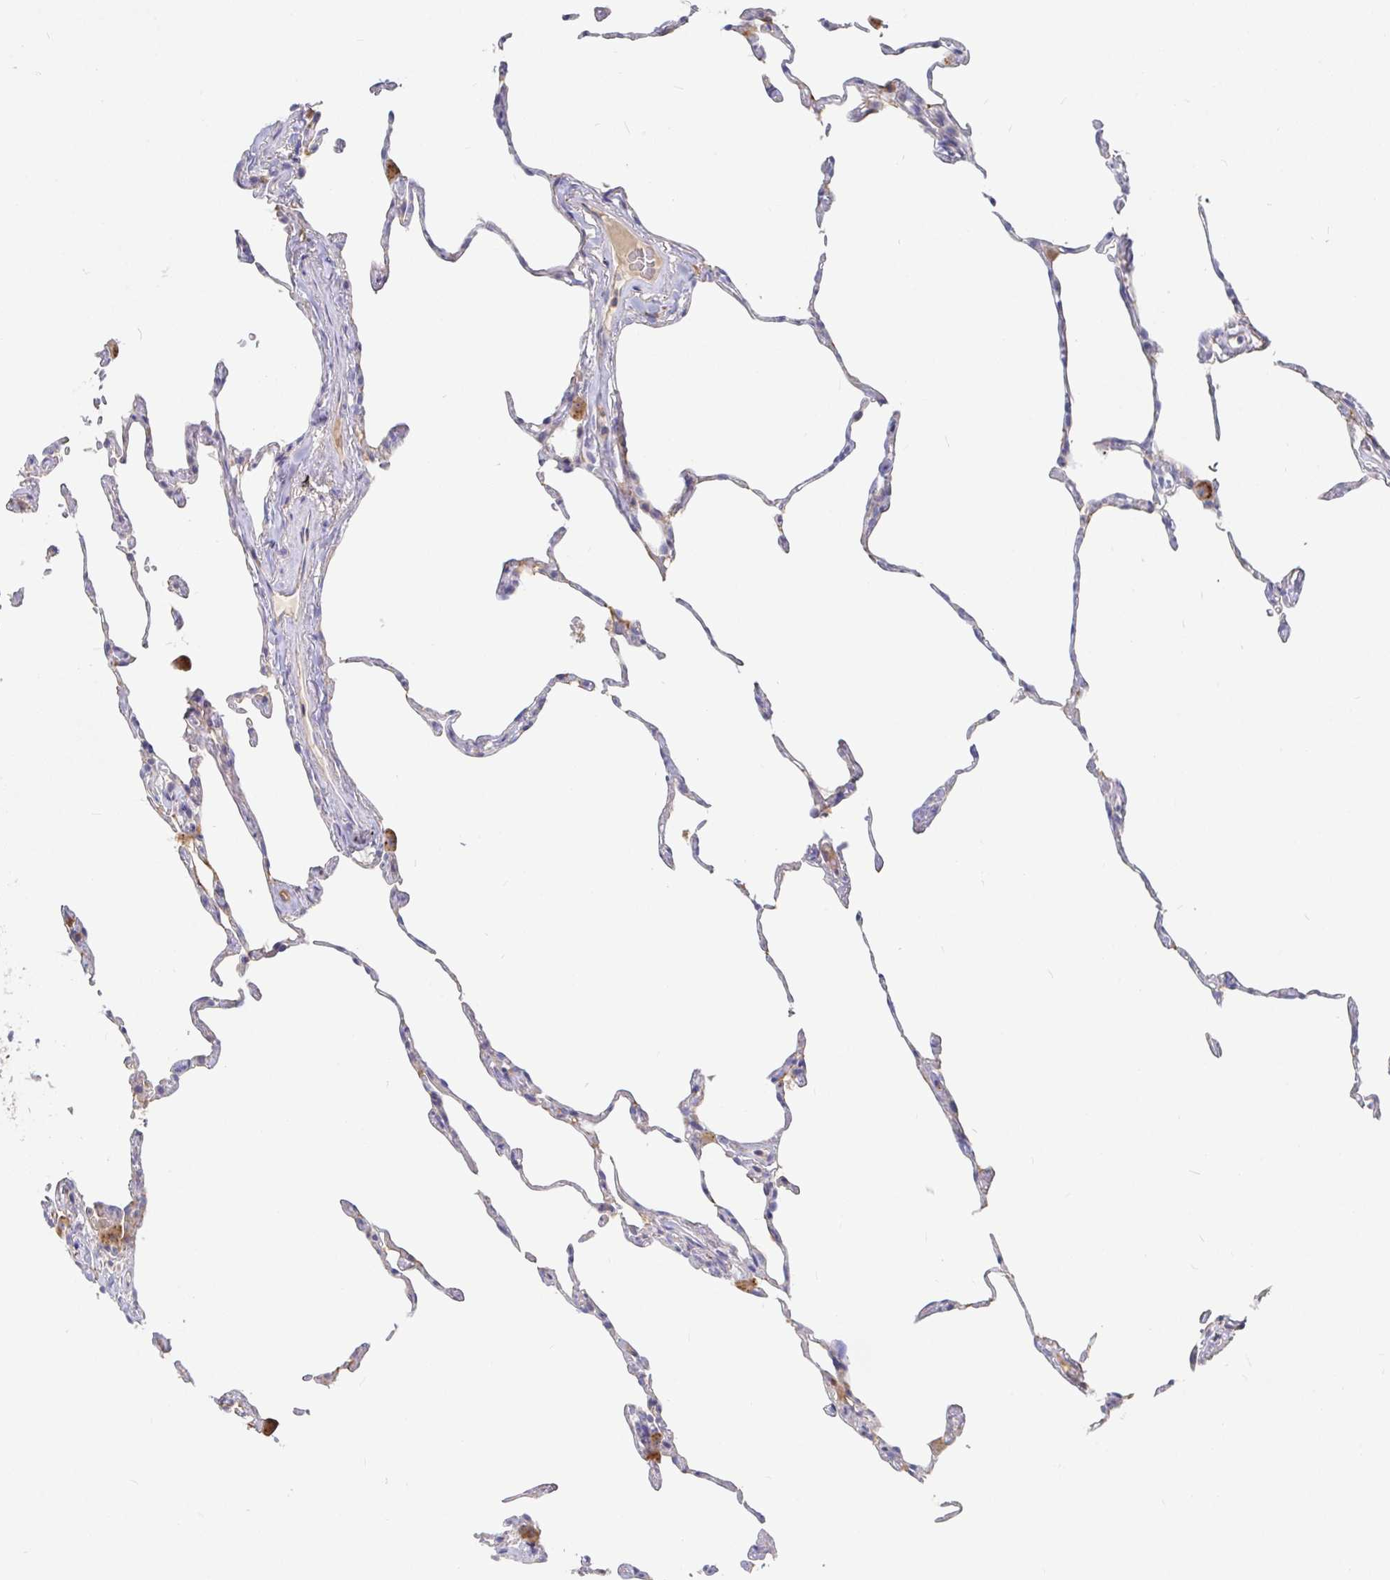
{"staining": {"intensity": "moderate", "quantity": "<25%", "location": "cytoplasmic/membranous"}, "tissue": "lung", "cell_type": "Alveolar cells", "image_type": "normal", "snomed": [{"axis": "morphology", "description": "Normal tissue, NOS"}, {"axis": "topography", "description": "Lung"}], "caption": "Immunohistochemical staining of normal lung shows low levels of moderate cytoplasmic/membranous positivity in approximately <25% of alveolar cells. The staining was performed using DAB (3,3'-diaminobenzidine) to visualize the protein expression in brown, while the nuclei were stained in blue with hematoxylin (Magnification: 20x).", "gene": "IRAK2", "patient": {"sex": "female", "age": 57}}